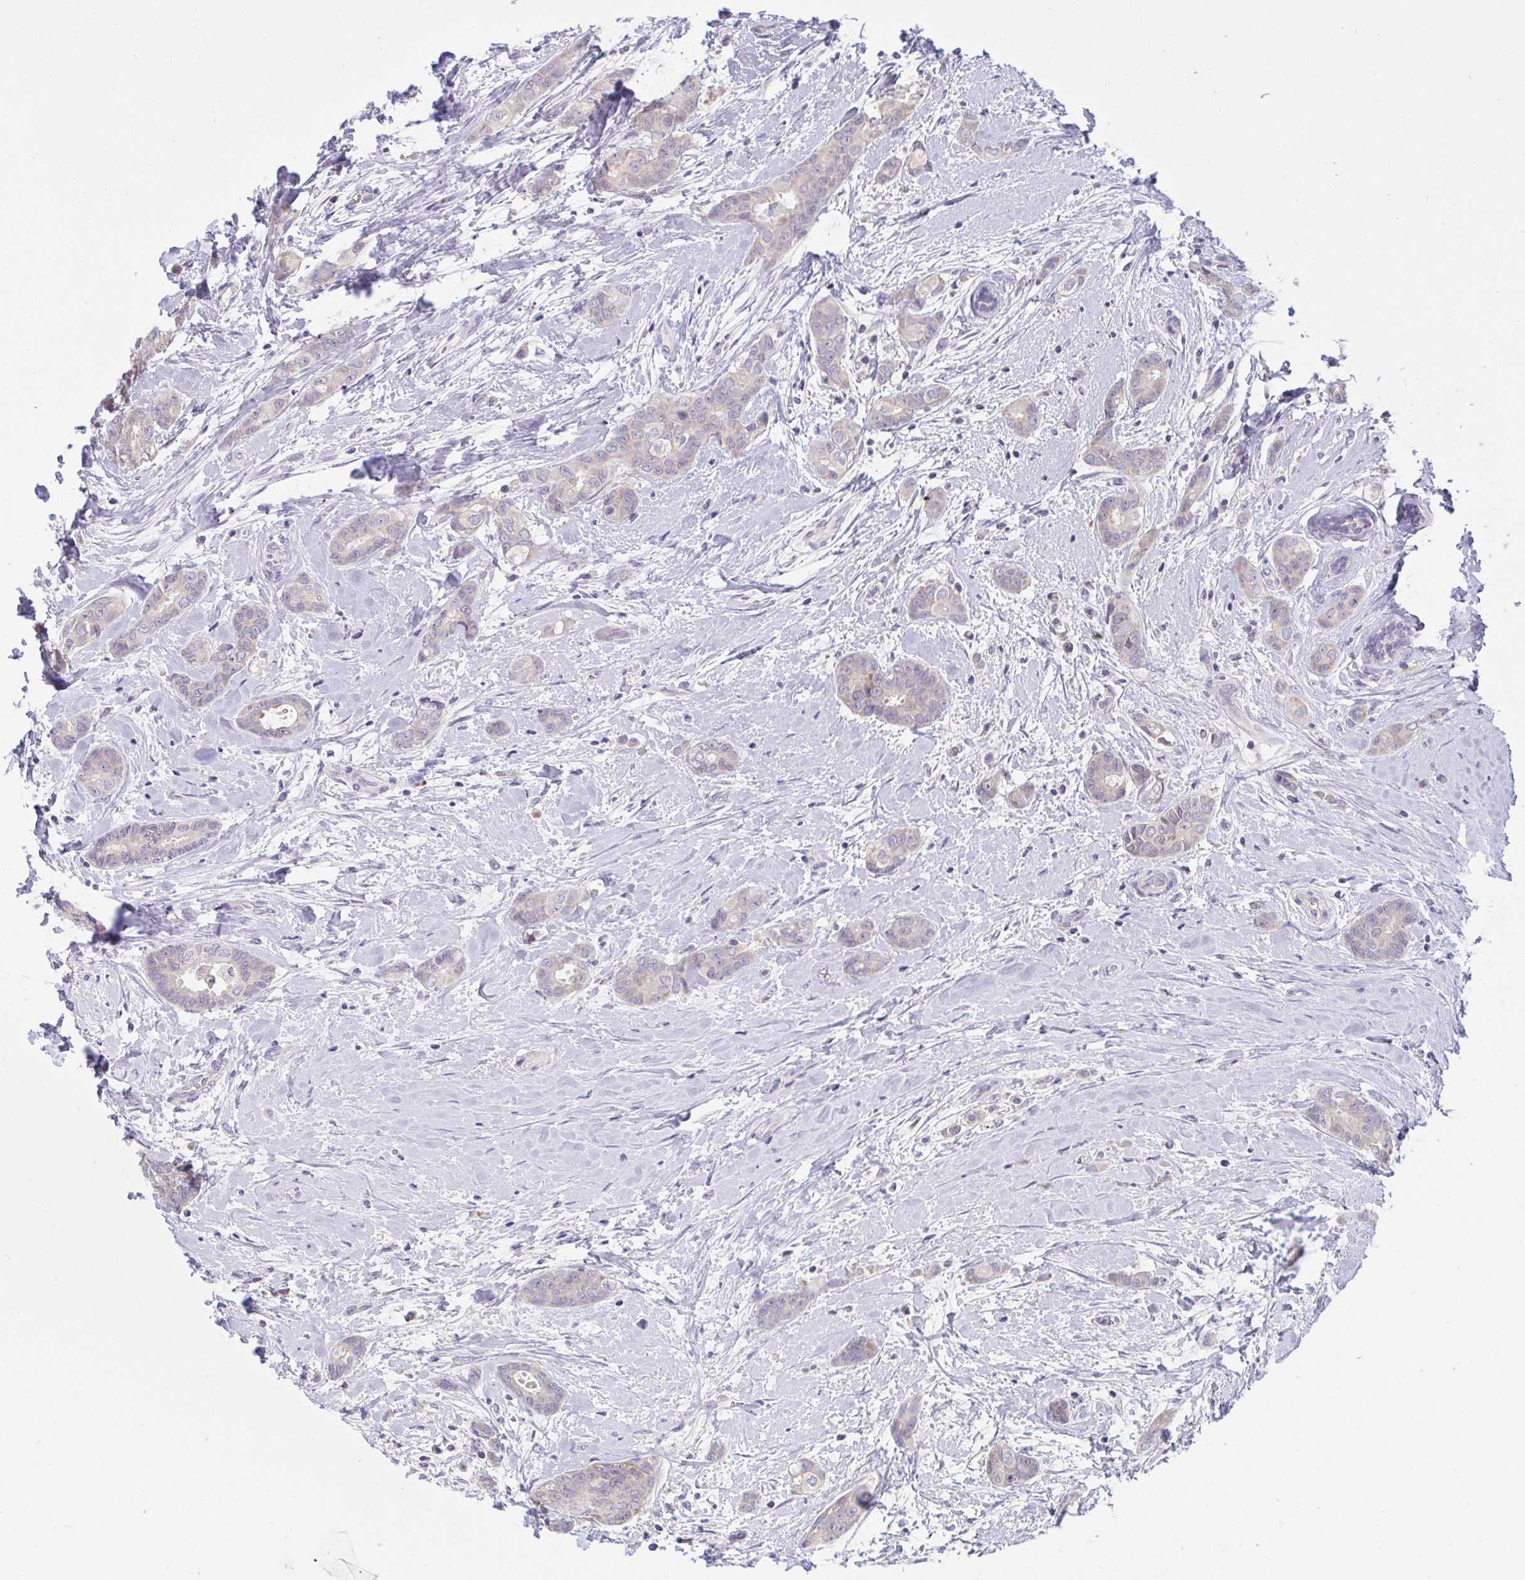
{"staining": {"intensity": "negative", "quantity": "none", "location": "none"}, "tissue": "breast cancer", "cell_type": "Tumor cells", "image_type": "cancer", "snomed": [{"axis": "morphology", "description": "Duct carcinoma"}, {"axis": "topography", "description": "Breast"}], "caption": "High power microscopy image of an IHC photomicrograph of breast cancer, revealing no significant positivity in tumor cells.", "gene": "TMEM41A", "patient": {"sex": "female", "age": 45}}